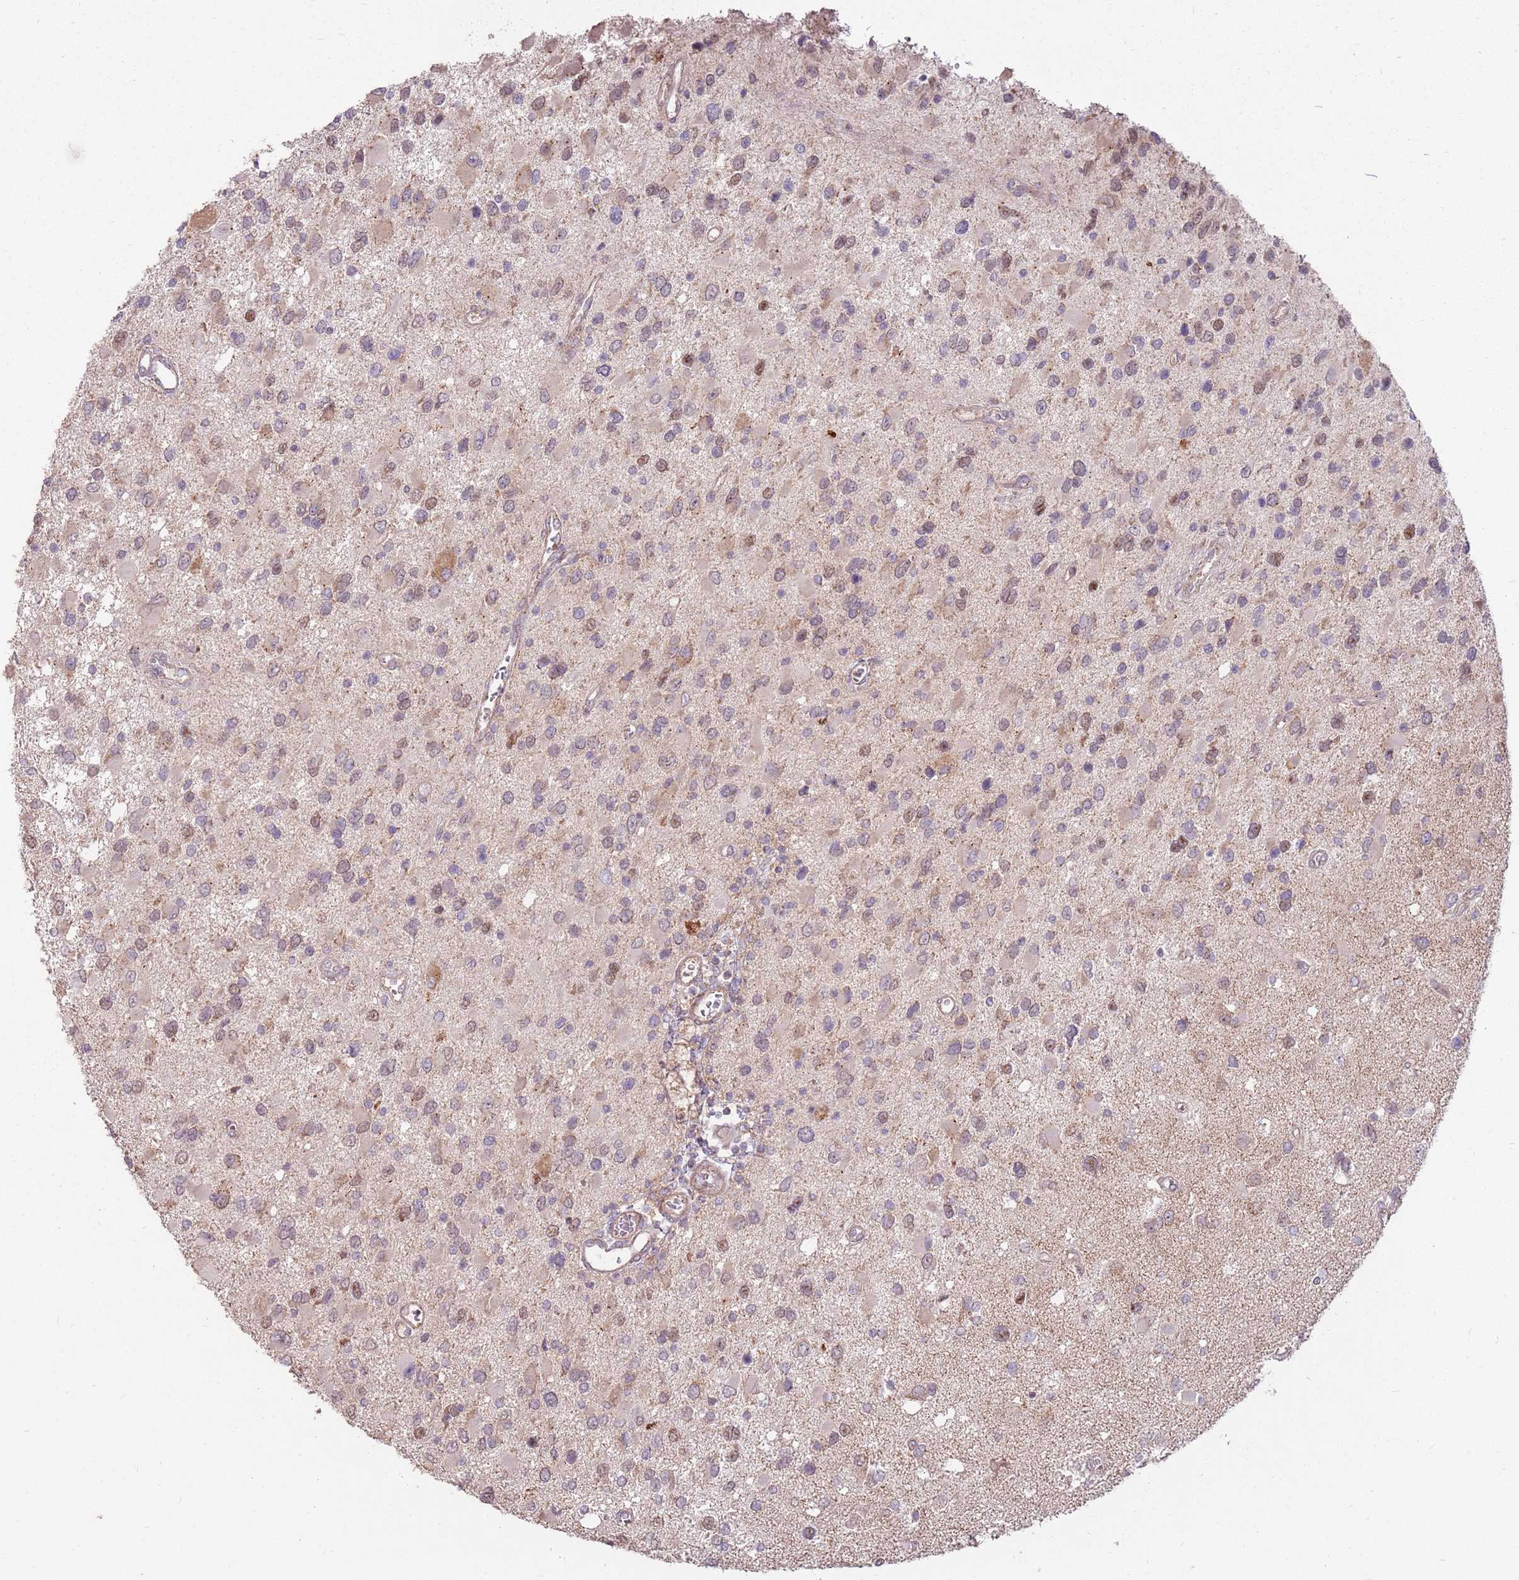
{"staining": {"intensity": "strong", "quantity": "<25%", "location": "cytoplasmic/membranous,nuclear"}, "tissue": "glioma", "cell_type": "Tumor cells", "image_type": "cancer", "snomed": [{"axis": "morphology", "description": "Glioma, malignant, High grade"}, {"axis": "topography", "description": "Brain"}], "caption": "About <25% of tumor cells in high-grade glioma (malignant) show strong cytoplasmic/membranous and nuclear protein positivity as visualized by brown immunohistochemical staining.", "gene": "SPATA31D1", "patient": {"sex": "male", "age": 53}}